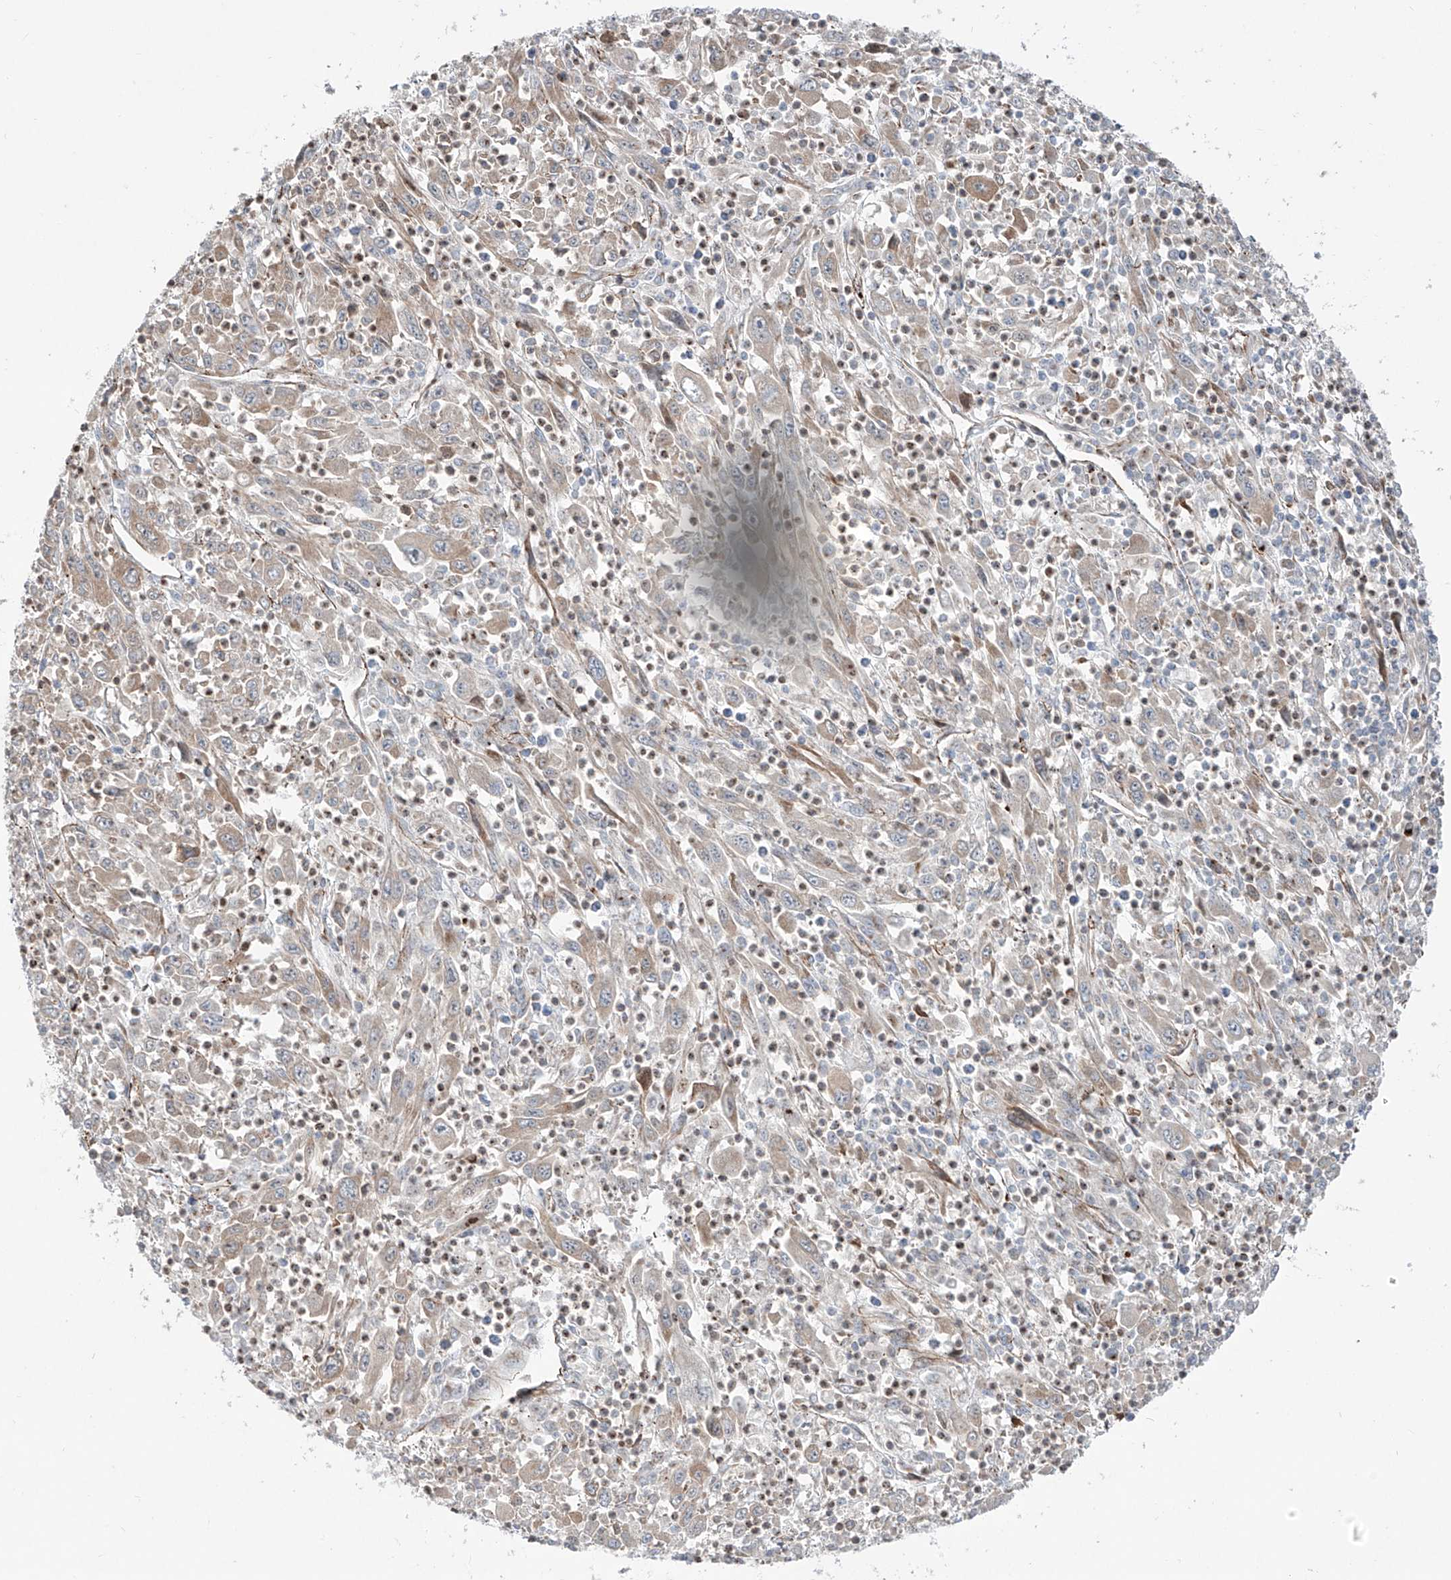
{"staining": {"intensity": "weak", "quantity": "<25%", "location": "cytoplasmic/membranous"}, "tissue": "melanoma", "cell_type": "Tumor cells", "image_type": "cancer", "snomed": [{"axis": "morphology", "description": "Malignant melanoma, Metastatic site"}, {"axis": "topography", "description": "Skin"}], "caption": "IHC image of melanoma stained for a protein (brown), which exhibits no positivity in tumor cells. (DAB (3,3'-diaminobenzidine) immunohistochemistry with hematoxylin counter stain).", "gene": "CDH5", "patient": {"sex": "female", "age": 56}}